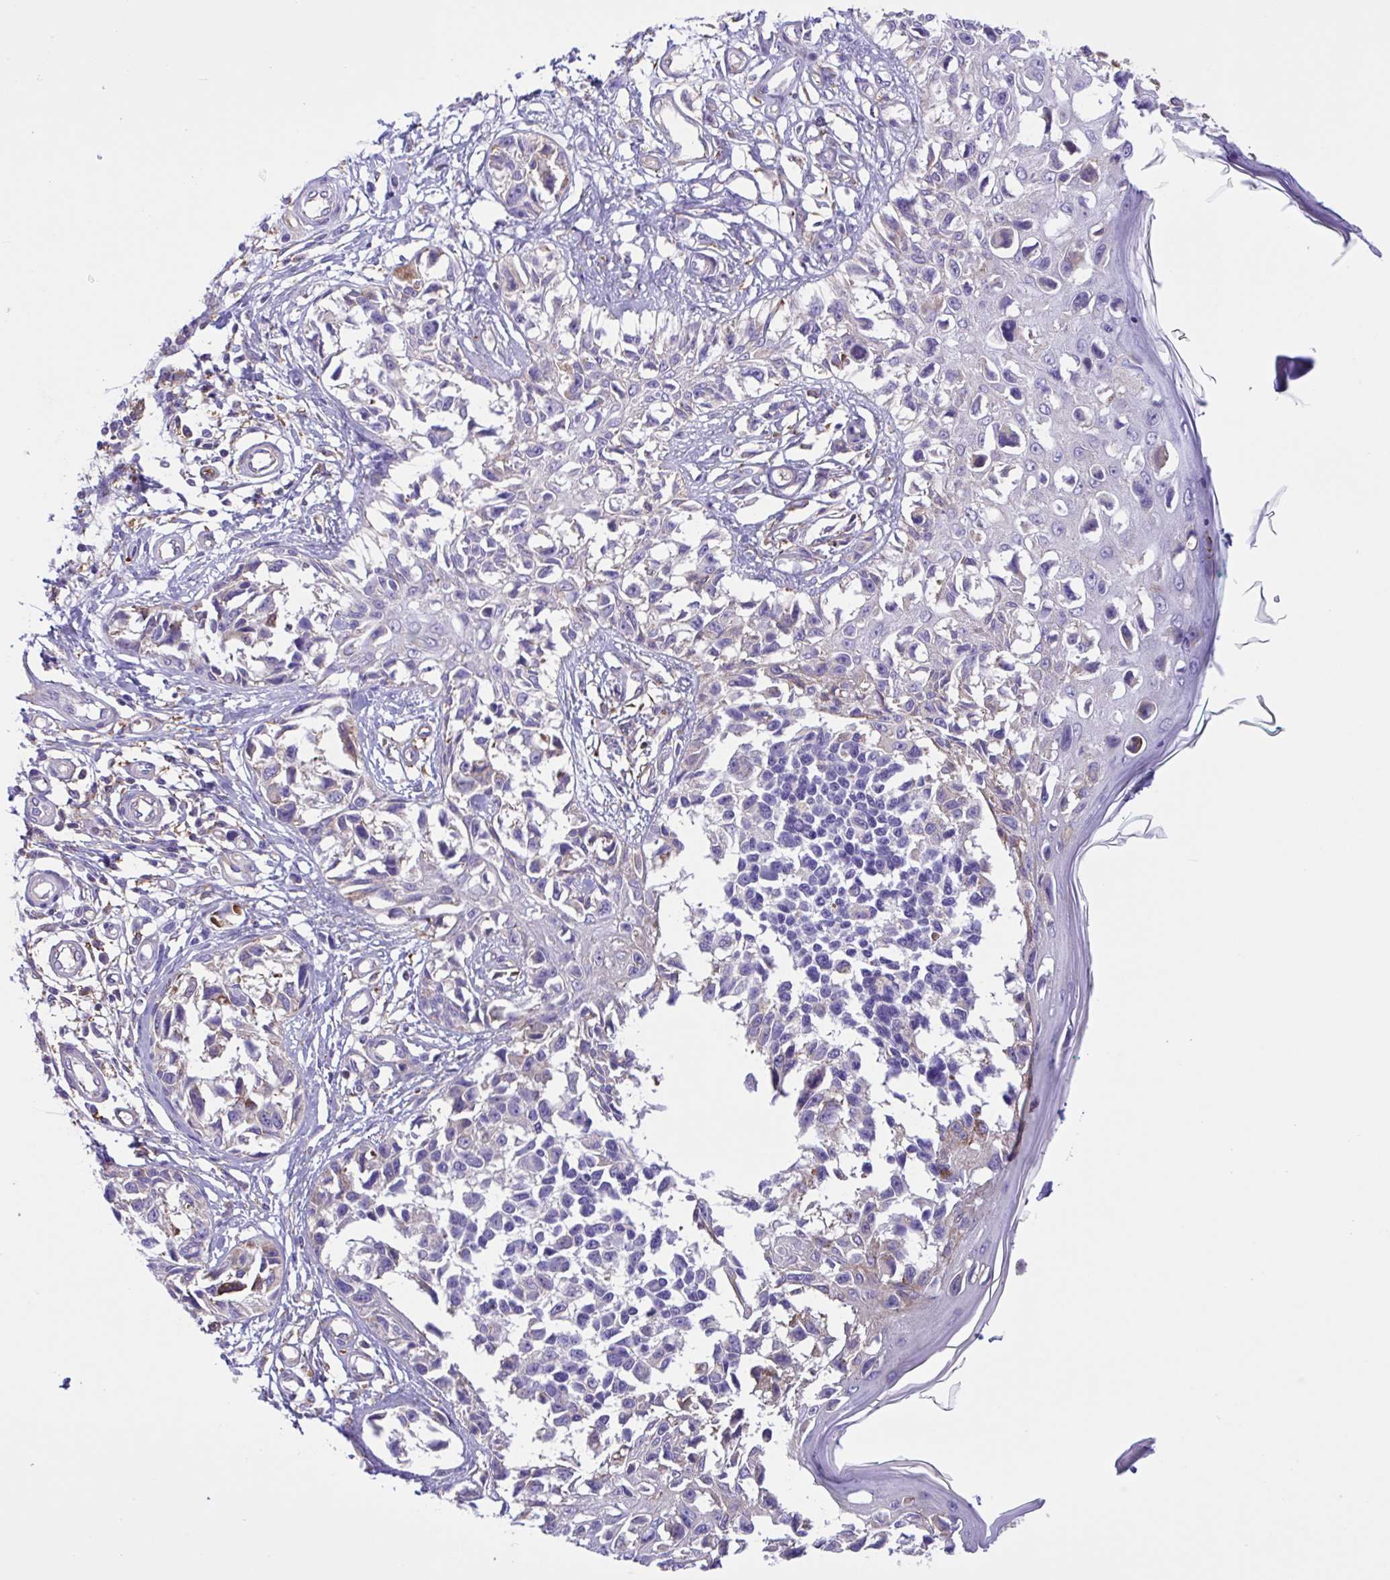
{"staining": {"intensity": "negative", "quantity": "none", "location": "none"}, "tissue": "melanoma", "cell_type": "Tumor cells", "image_type": "cancer", "snomed": [{"axis": "morphology", "description": "Malignant melanoma, NOS"}, {"axis": "topography", "description": "Skin"}], "caption": "This is an IHC photomicrograph of human melanoma. There is no expression in tumor cells.", "gene": "OR51M1", "patient": {"sex": "male", "age": 73}}